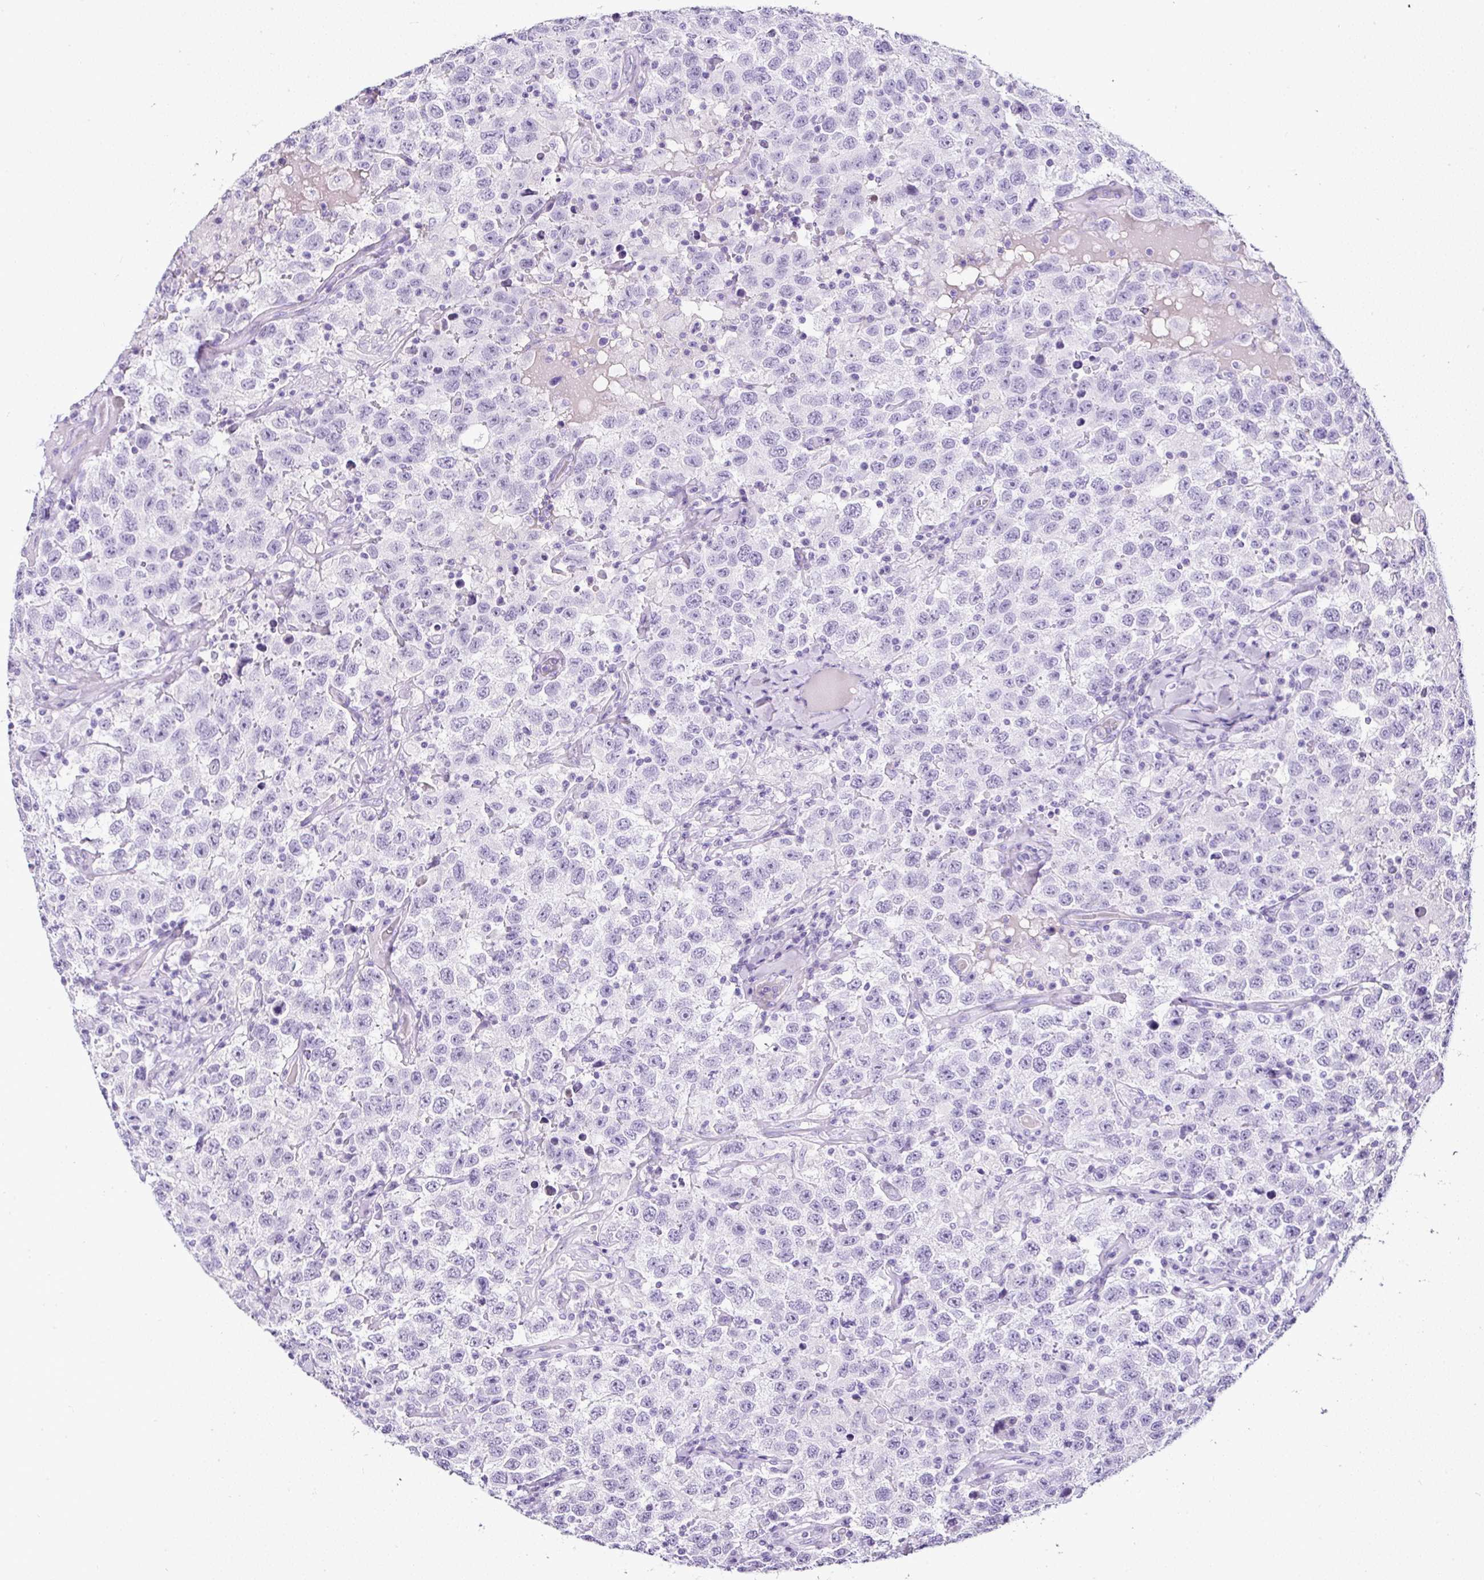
{"staining": {"intensity": "negative", "quantity": "none", "location": "none"}, "tissue": "testis cancer", "cell_type": "Tumor cells", "image_type": "cancer", "snomed": [{"axis": "morphology", "description": "Seminoma, NOS"}, {"axis": "topography", "description": "Testis"}], "caption": "A micrograph of testis cancer (seminoma) stained for a protein demonstrates no brown staining in tumor cells. Brightfield microscopy of immunohistochemistry stained with DAB (3,3'-diaminobenzidine) (brown) and hematoxylin (blue), captured at high magnification.", "gene": "SERPINB3", "patient": {"sex": "male", "age": 41}}